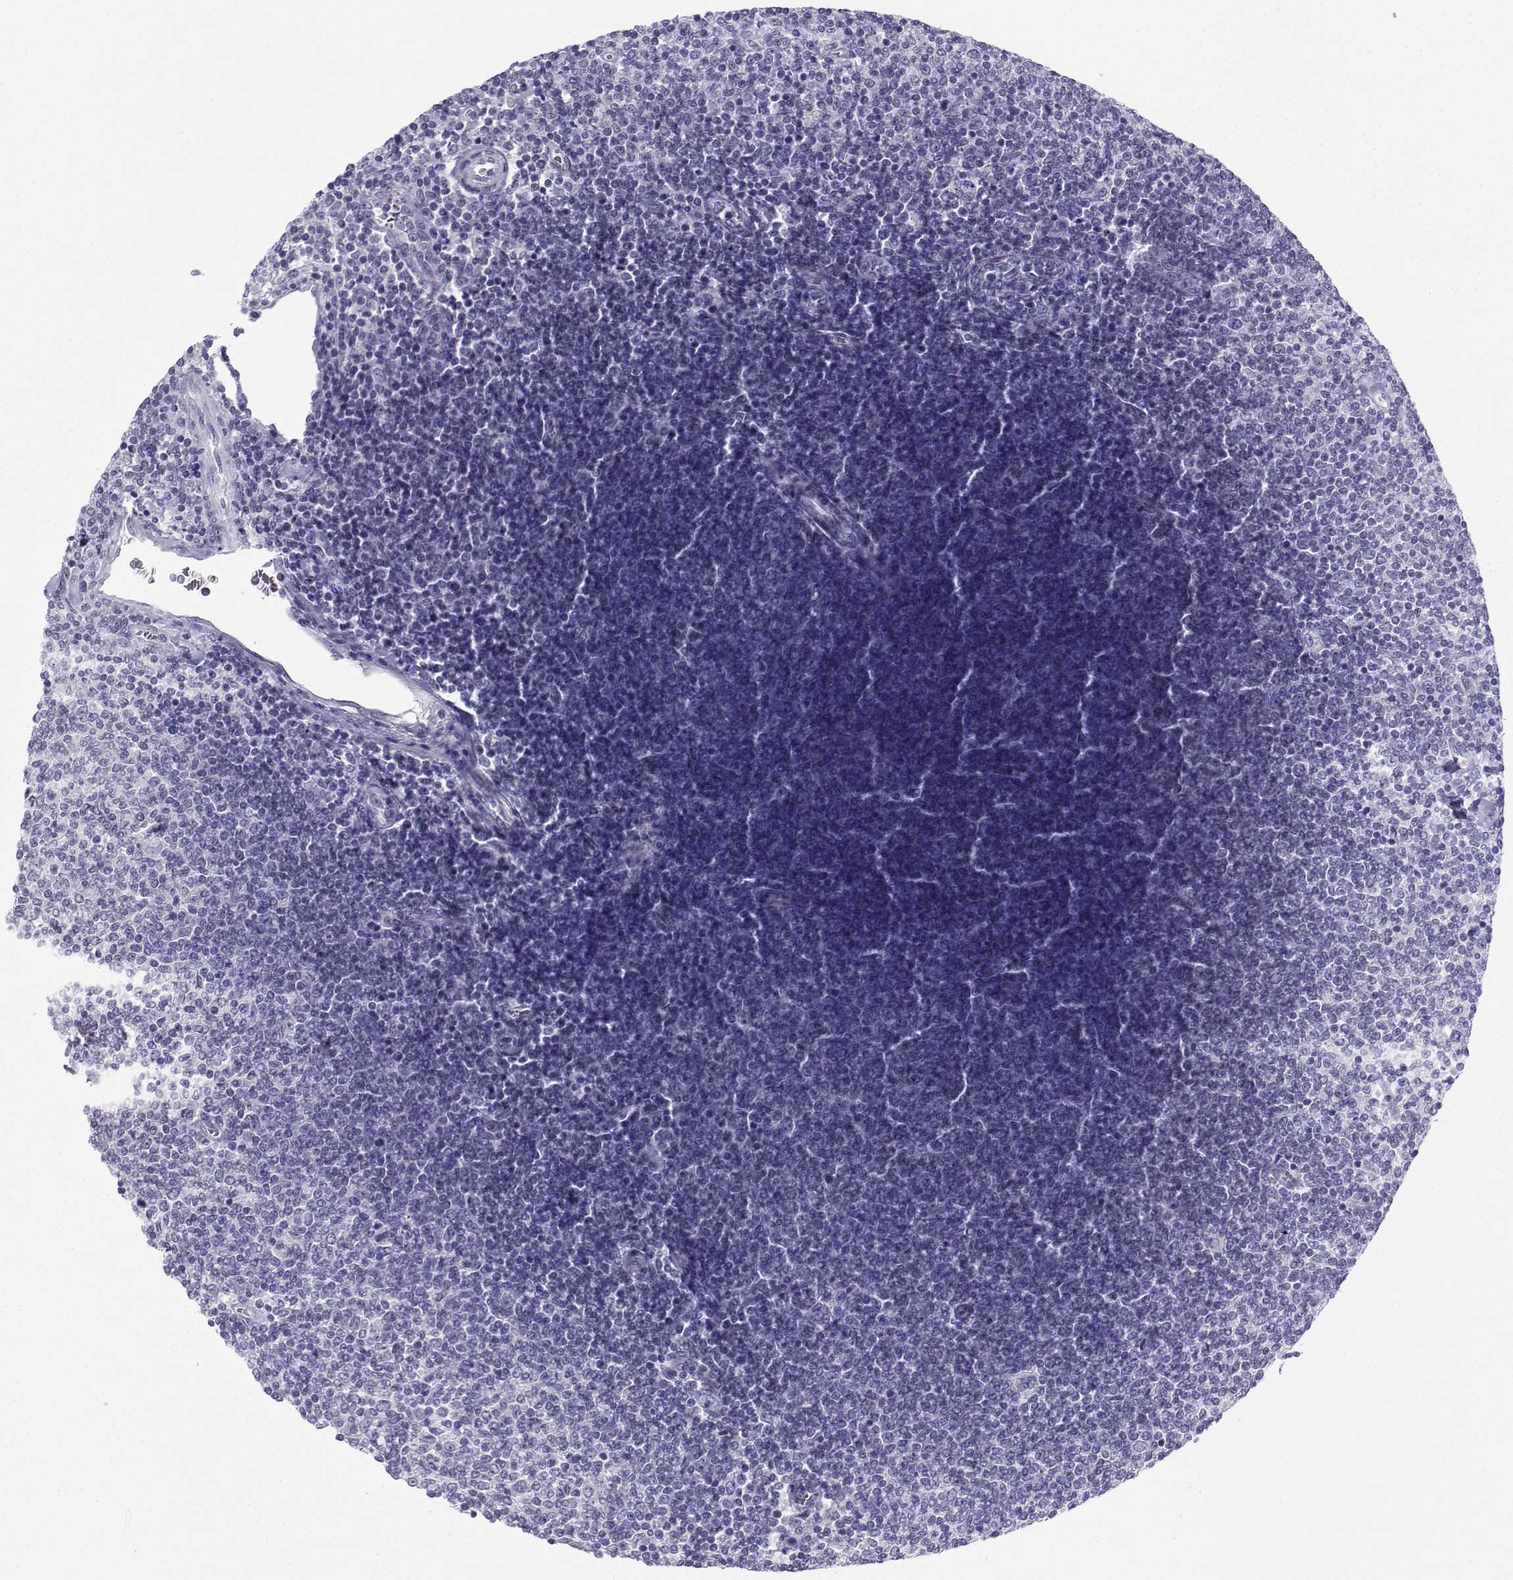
{"staining": {"intensity": "negative", "quantity": "none", "location": "none"}, "tissue": "lymphoma", "cell_type": "Tumor cells", "image_type": "cancer", "snomed": [{"axis": "morphology", "description": "Malignant lymphoma, non-Hodgkin's type, Low grade"}, {"axis": "topography", "description": "Lymph node"}], "caption": "Photomicrograph shows no protein positivity in tumor cells of lymphoma tissue.", "gene": "ZBTB8B", "patient": {"sex": "male", "age": 52}}